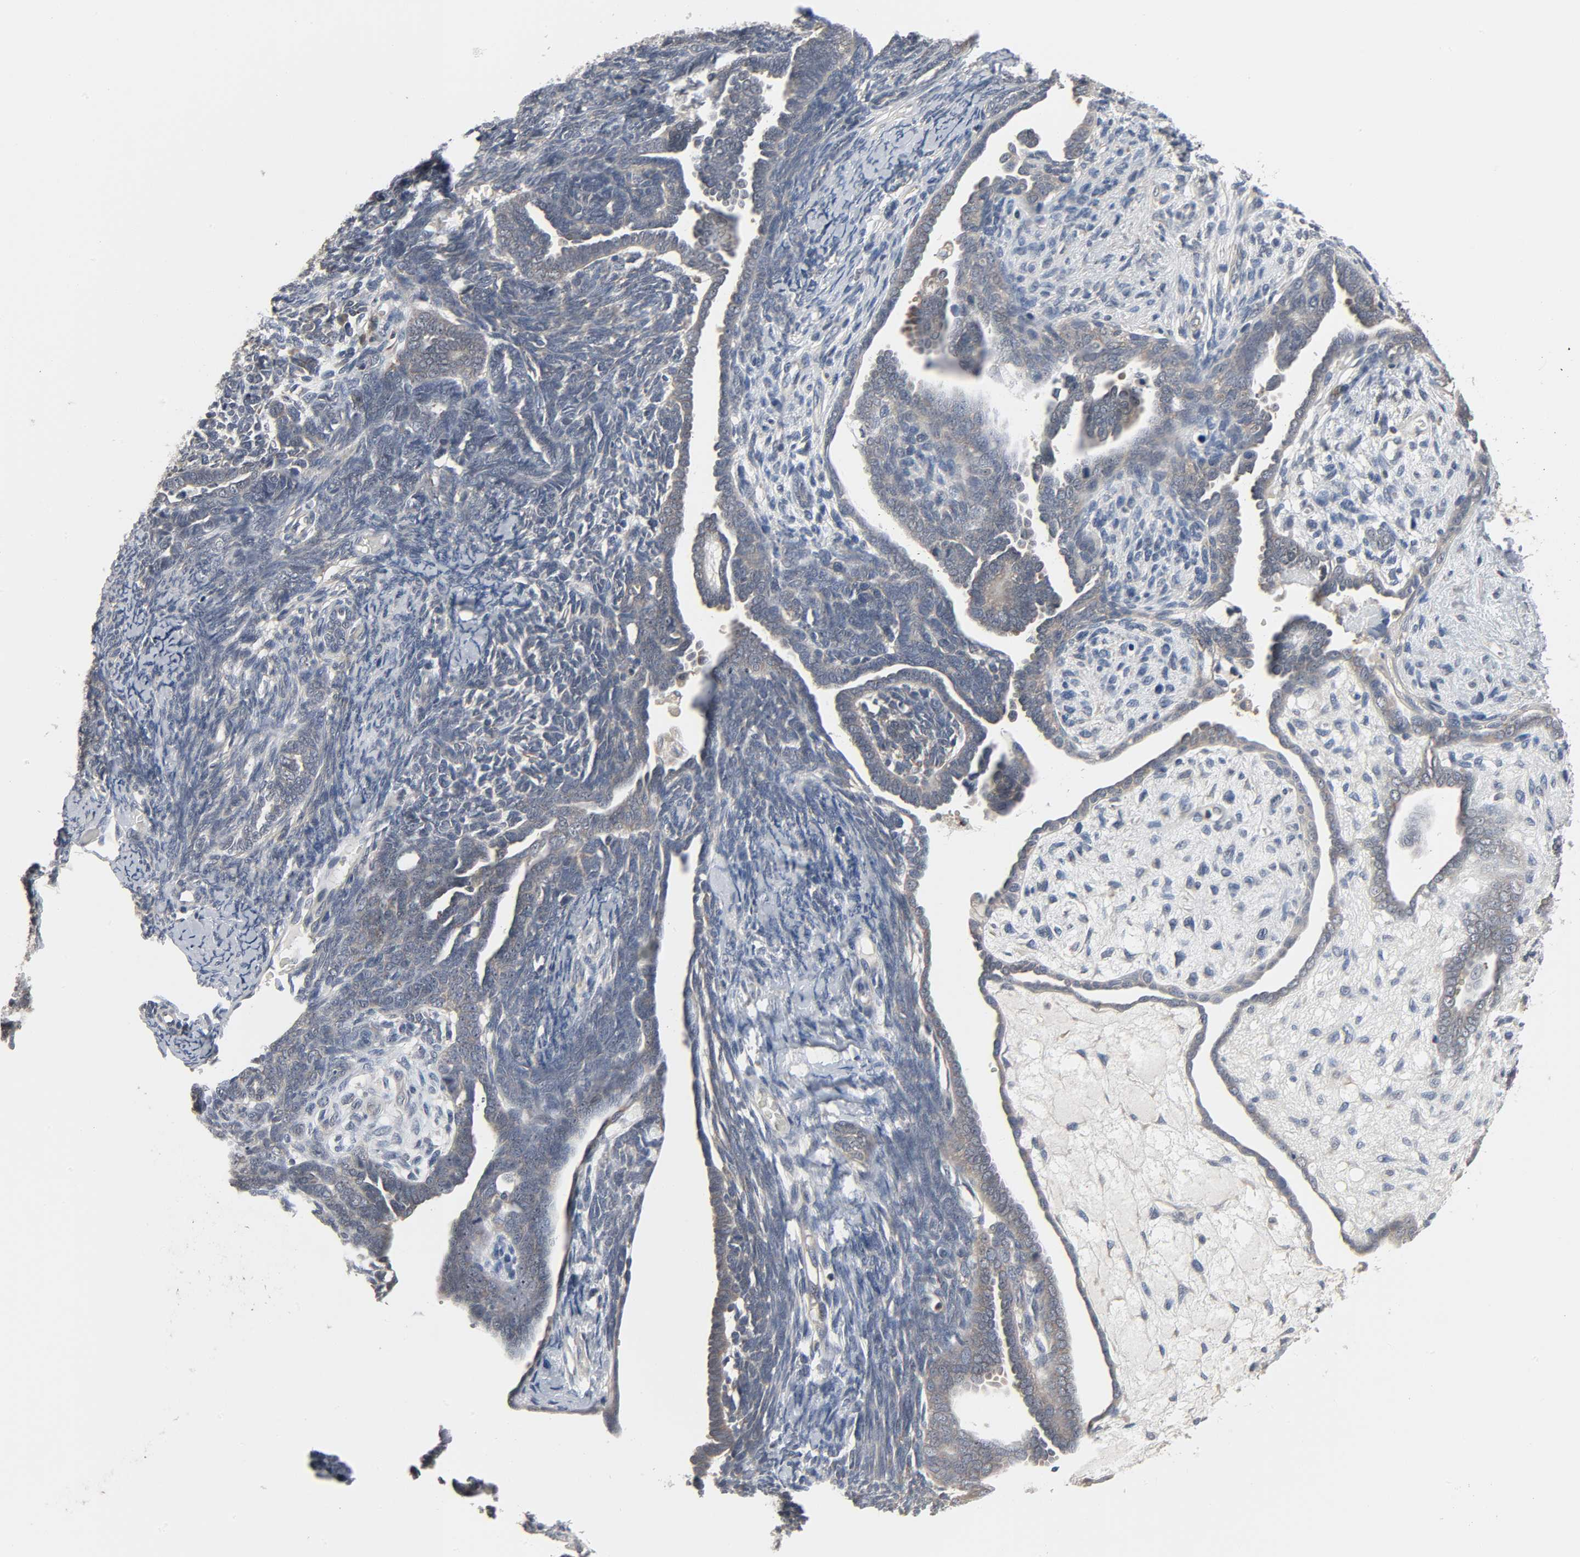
{"staining": {"intensity": "moderate", "quantity": ">75%", "location": "cytoplasmic/membranous"}, "tissue": "endometrial cancer", "cell_type": "Tumor cells", "image_type": "cancer", "snomed": [{"axis": "morphology", "description": "Neoplasm, malignant, NOS"}, {"axis": "topography", "description": "Endometrium"}], "caption": "High-magnification brightfield microscopy of endometrial cancer (neoplasm (malignant)) stained with DAB (3,3'-diaminobenzidine) (brown) and counterstained with hematoxylin (blue). tumor cells exhibit moderate cytoplasmic/membranous staining is present in approximately>75% of cells. The protein of interest is stained brown, and the nuclei are stained in blue (DAB (3,3'-diaminobenzidine) IHC with brightfield microscopy, high magnification).", "gene": "PLEKHA2", "patient": {"sex": "female", "age": 74}}